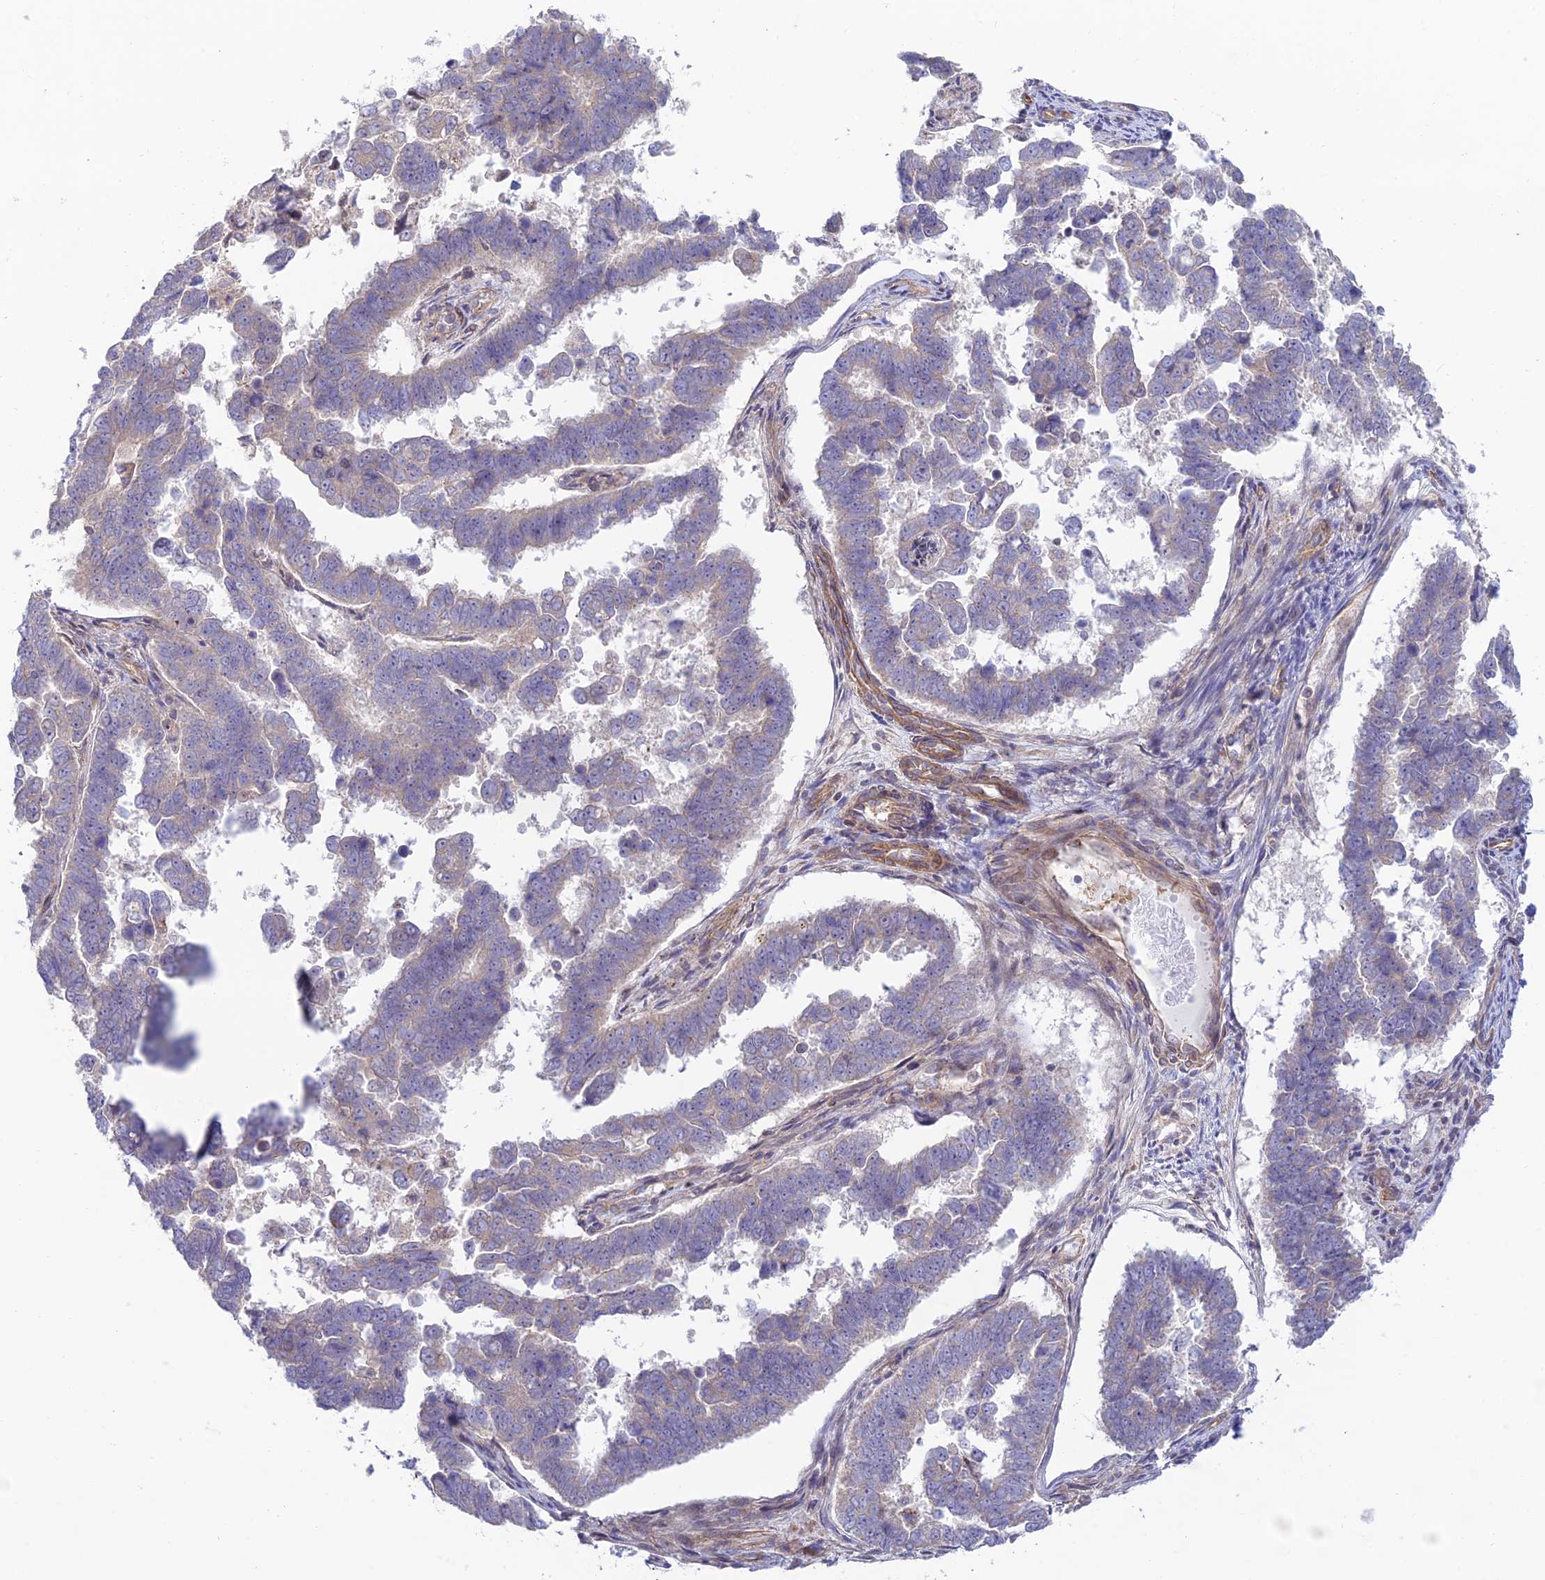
{"staining": {"intensity": "weak", "quantity": "<25%", "location": "cytoplasmic/membranous"}, "tissue": "endometrial cancer", "cell_type": "Tumor cells", "image_type": "cancer", "snomed": [{"axis": "morphology", "description": "Adenocarcinoma, NOS"}, {"axis": "topography", "description": "Endometrium"}], "caption": "This image is of adenocarcinoma (endometrial) stained with immunohistochemistry to label a protein in brown with the nuclei are counter-stained blue. There is no expression in tumor cells. (DAB immunohistochemistry (IHC), high magnification).", "gene": "KCNAB1", "patient": {"sex": "female", "age": 75}}